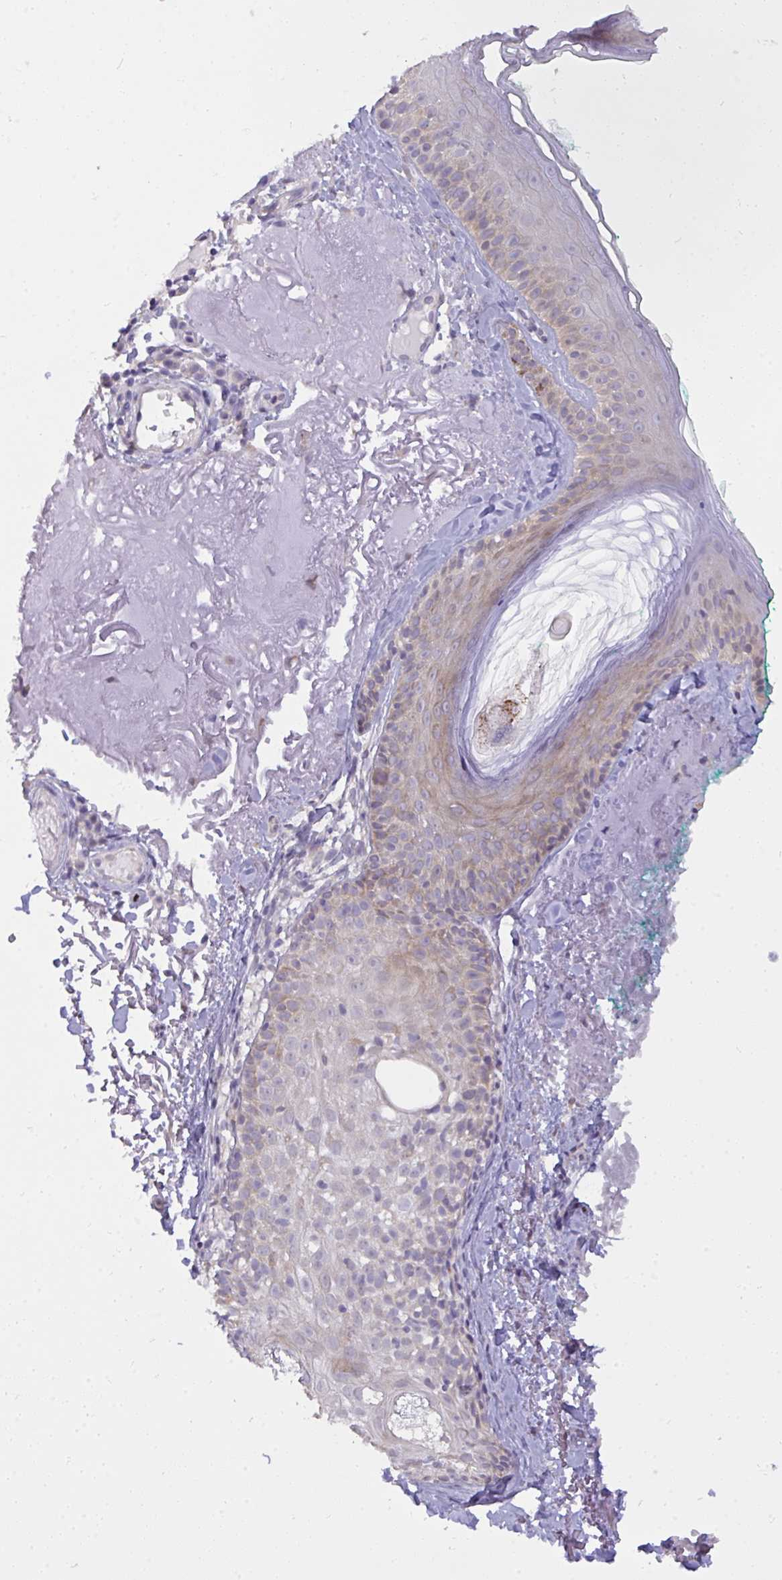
{"staining": {"intensity": "negative", "quantity": "none", "location": "none"}, "tissue": "skin", "cell_type": "Fibroblasts", "image_type": "normal", "snomed": [{"axis": "morphology", "description": "Normal tissue, NOS"}, {"axis": "topography", "description": "Skin"}], "caption": "Fibroblasts are negative for brown protein staining in benign skin. (Stains: DAB (3,3'-diaminobenzidine) IHC with hematoxylin counter stain, Microscopy: brightfield microscopy at high magnification).", "gene": "VGLL3", "patient": {"sex": "male", "age": 73}}